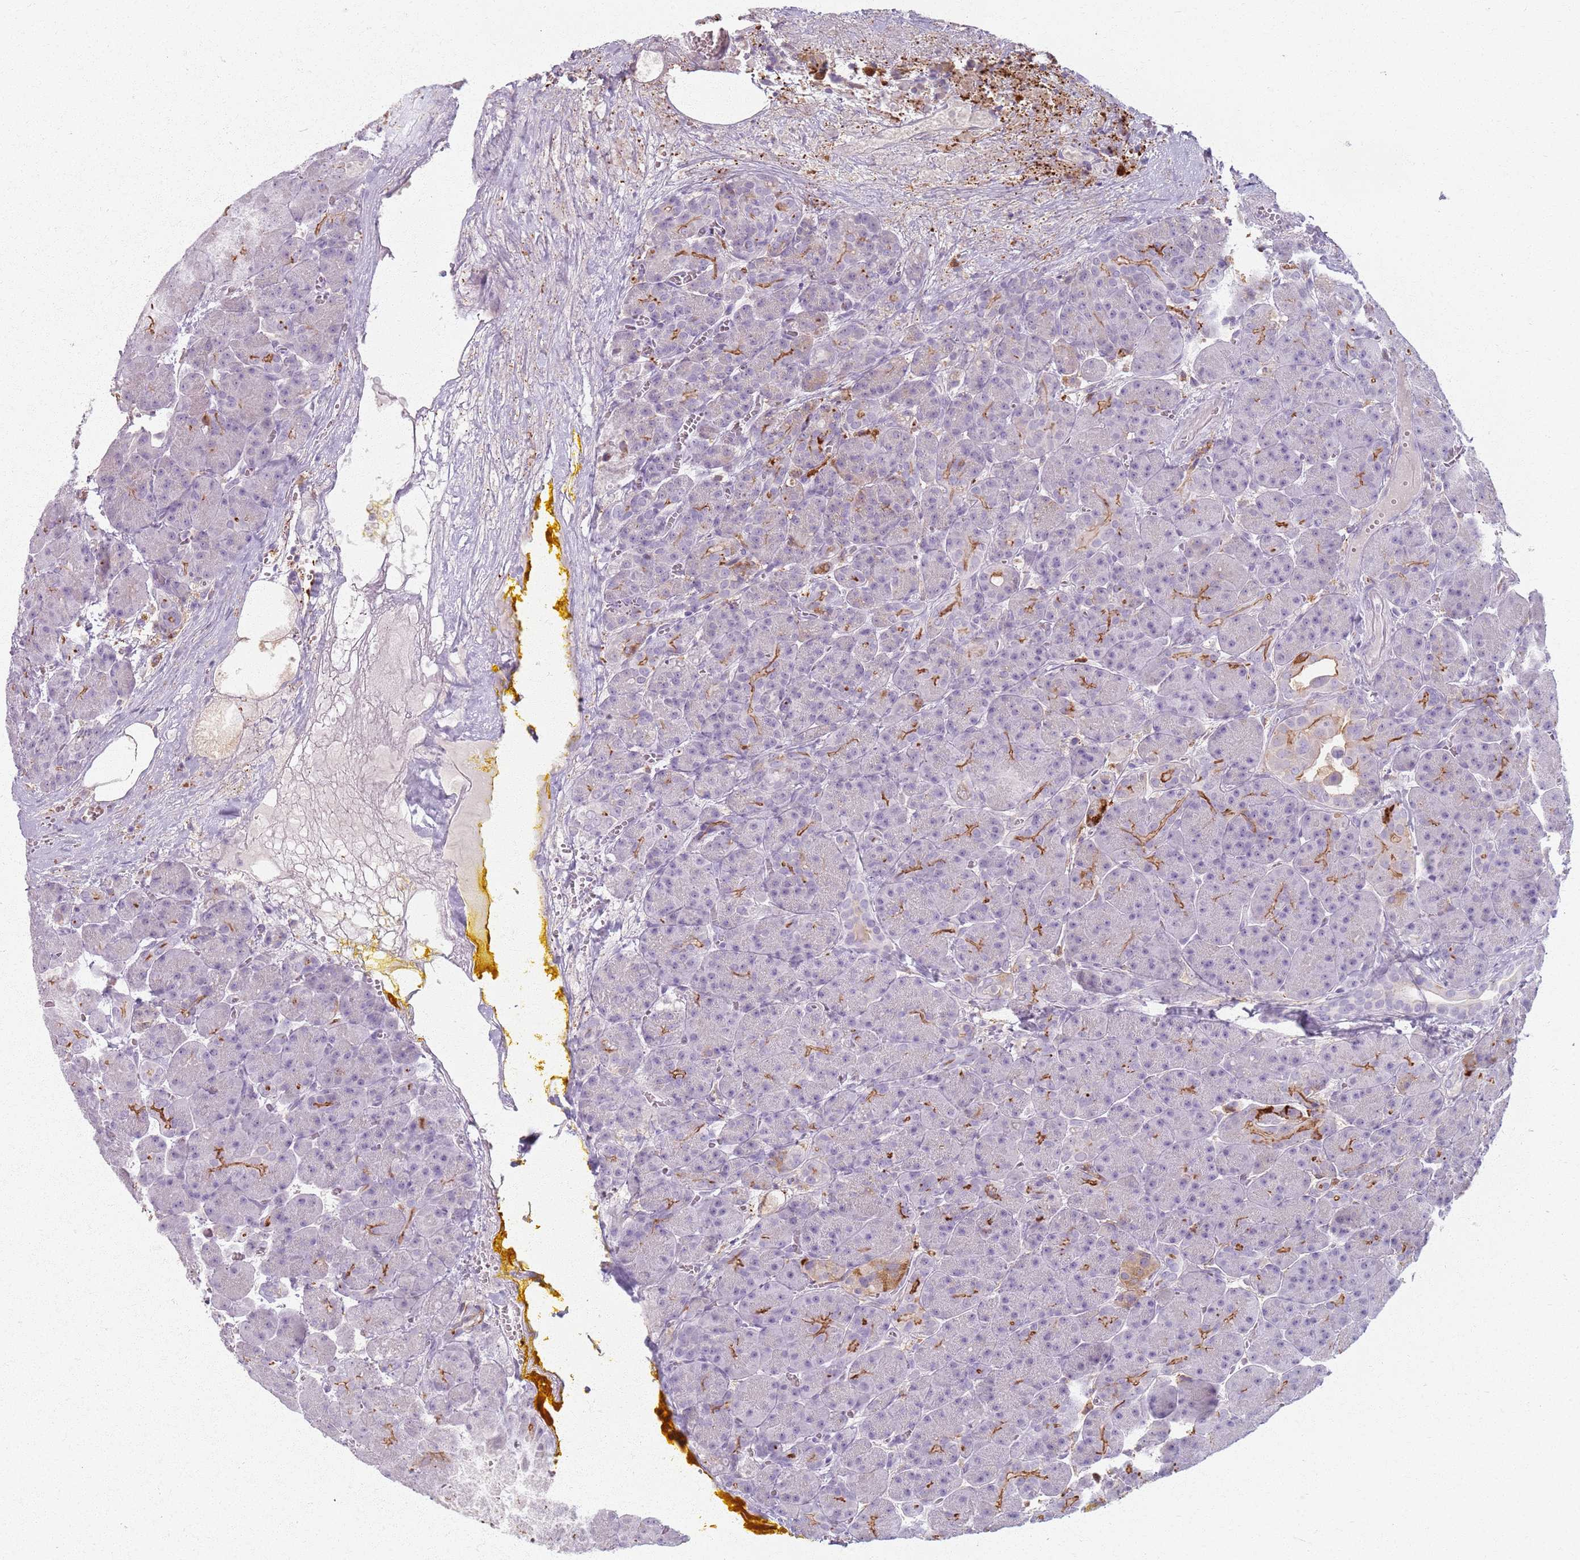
{"staining": {"intensity": "moderate", "quantity": "<25%", "location": "cytoplasmic/membranous"}, "tissue": "pancreas", "cell_type": "Exocrine glandular cells", "image_type": "normal", "snomed": [{"axis": "morphology", "description": "Normal tissue, NOS"}, {"axis": "topography", "description": "Pancreas"}], "caption": "An IHC photomicrograph of unremarkable tissue is shown. Protein staining in brown highlights moderate cytoplasmic/membranous positivity in pancreas within exocrine glandular cells. The staining was performed using DAB to visualize the protein expression in brown, while the nuclei were stained in blue with hematoxylin (Magnification: 20x).", "gene": "GDPGP1", "patient": {"sex": "male", "age": 63}}